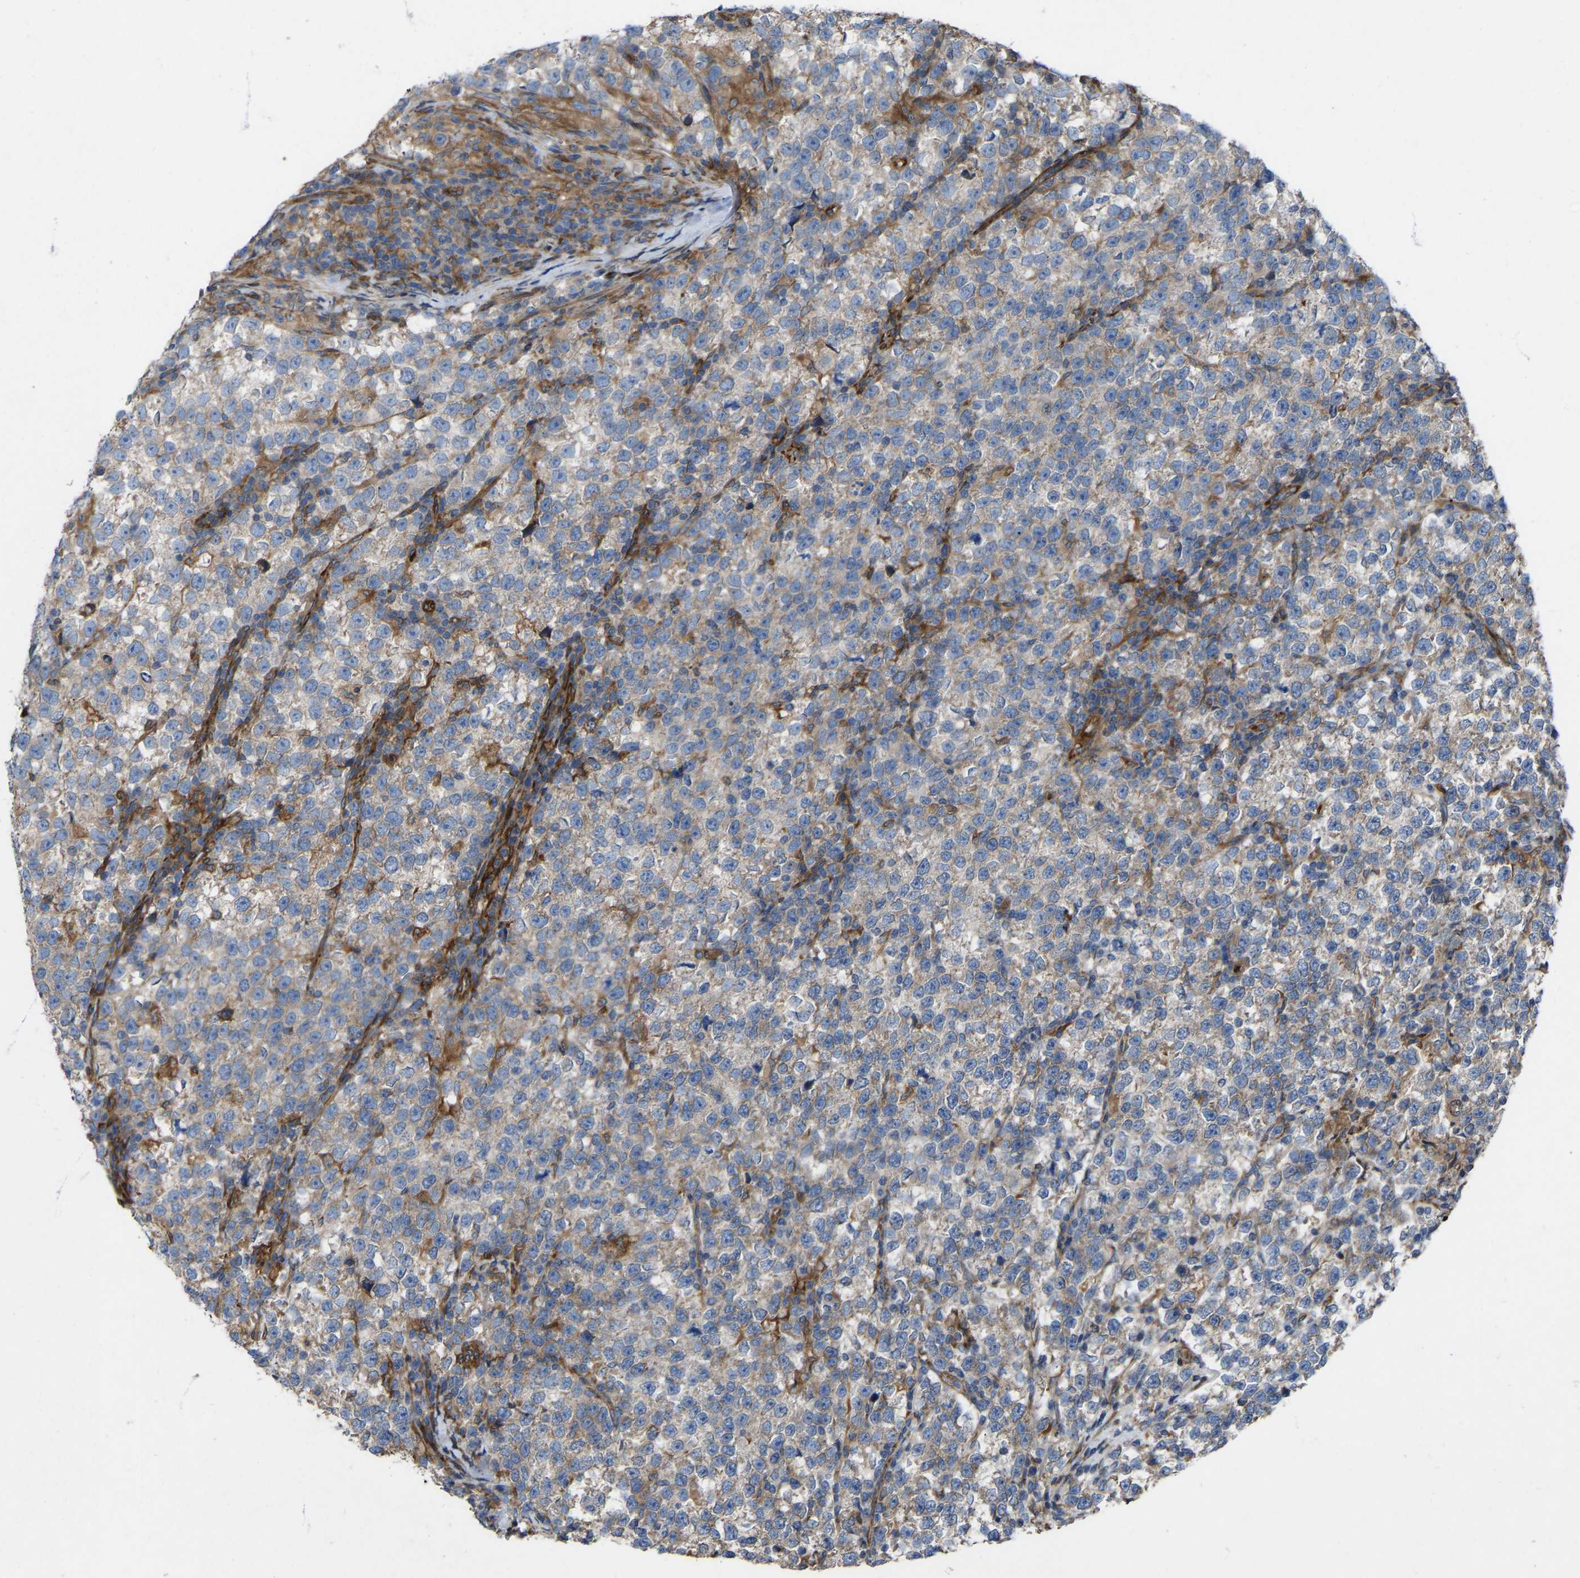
{"staining": {"intensity": "weak", "quantity": "25%-75%", "location": "cytoplasmic/membranous"}, "tissue": "testis cancer", "cell_type": "Tumor cells", "image_type": "cancer", "snomed": [{"axis": "morphology", "description": "Normal tissue, NOS"}, {"axis": "morphology", "description": "Seminoma, NOS"}, {"axis": "topography", "description": "Testis"}], "caption": "A brown stain shows weak cytoplasmic/membranous expression of a protein in human testis seminoma tumor cells. The staining was performed using DAB (3,3'-diaminobenzidine), with brown indicating positive protein expression. Nuclei are stained blue with hematoxylin.", "gene": "TOR1B", "patient": {"sex": "male", "age": 43}}